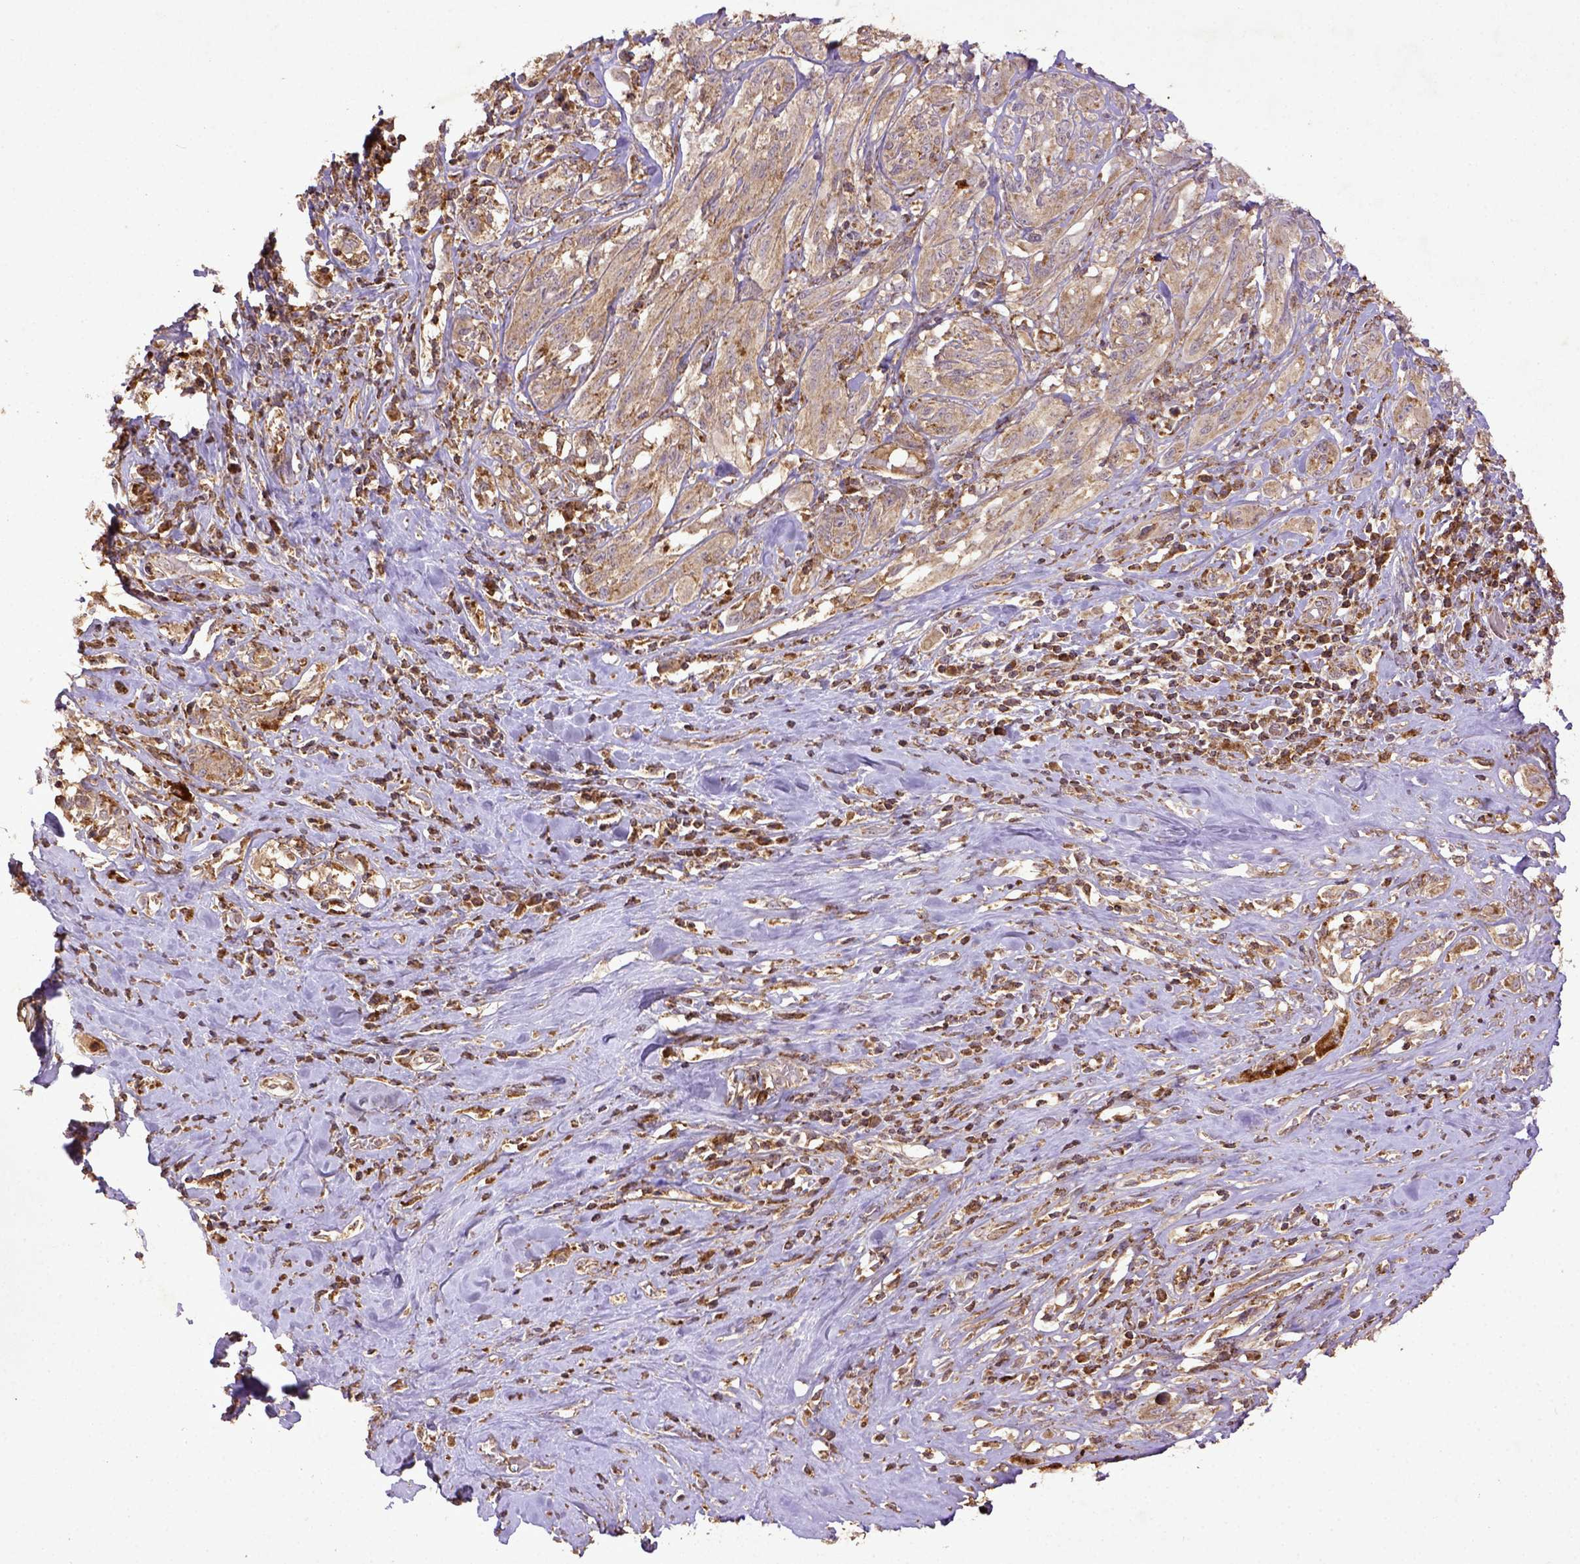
{"staining": {"intensity": "weak", "quantity": ">75%", "location": "cytoplasmic/membranous"}, "tissue": "melanoma", "cell_type": "Tumor cells", "image_type": "cancer", "snomed": [{"axis": "morphology", "description": "Malignant melanoma, NOS"}, {"axis": "topography", "description": "Skin"}], "caption": "A brown stain labels weak cytoplasmic/membranous expression of a protein in melanoma tumor cells.", "gene": "MT-CO1", "patient": {"sex": "female", "age": 91}}